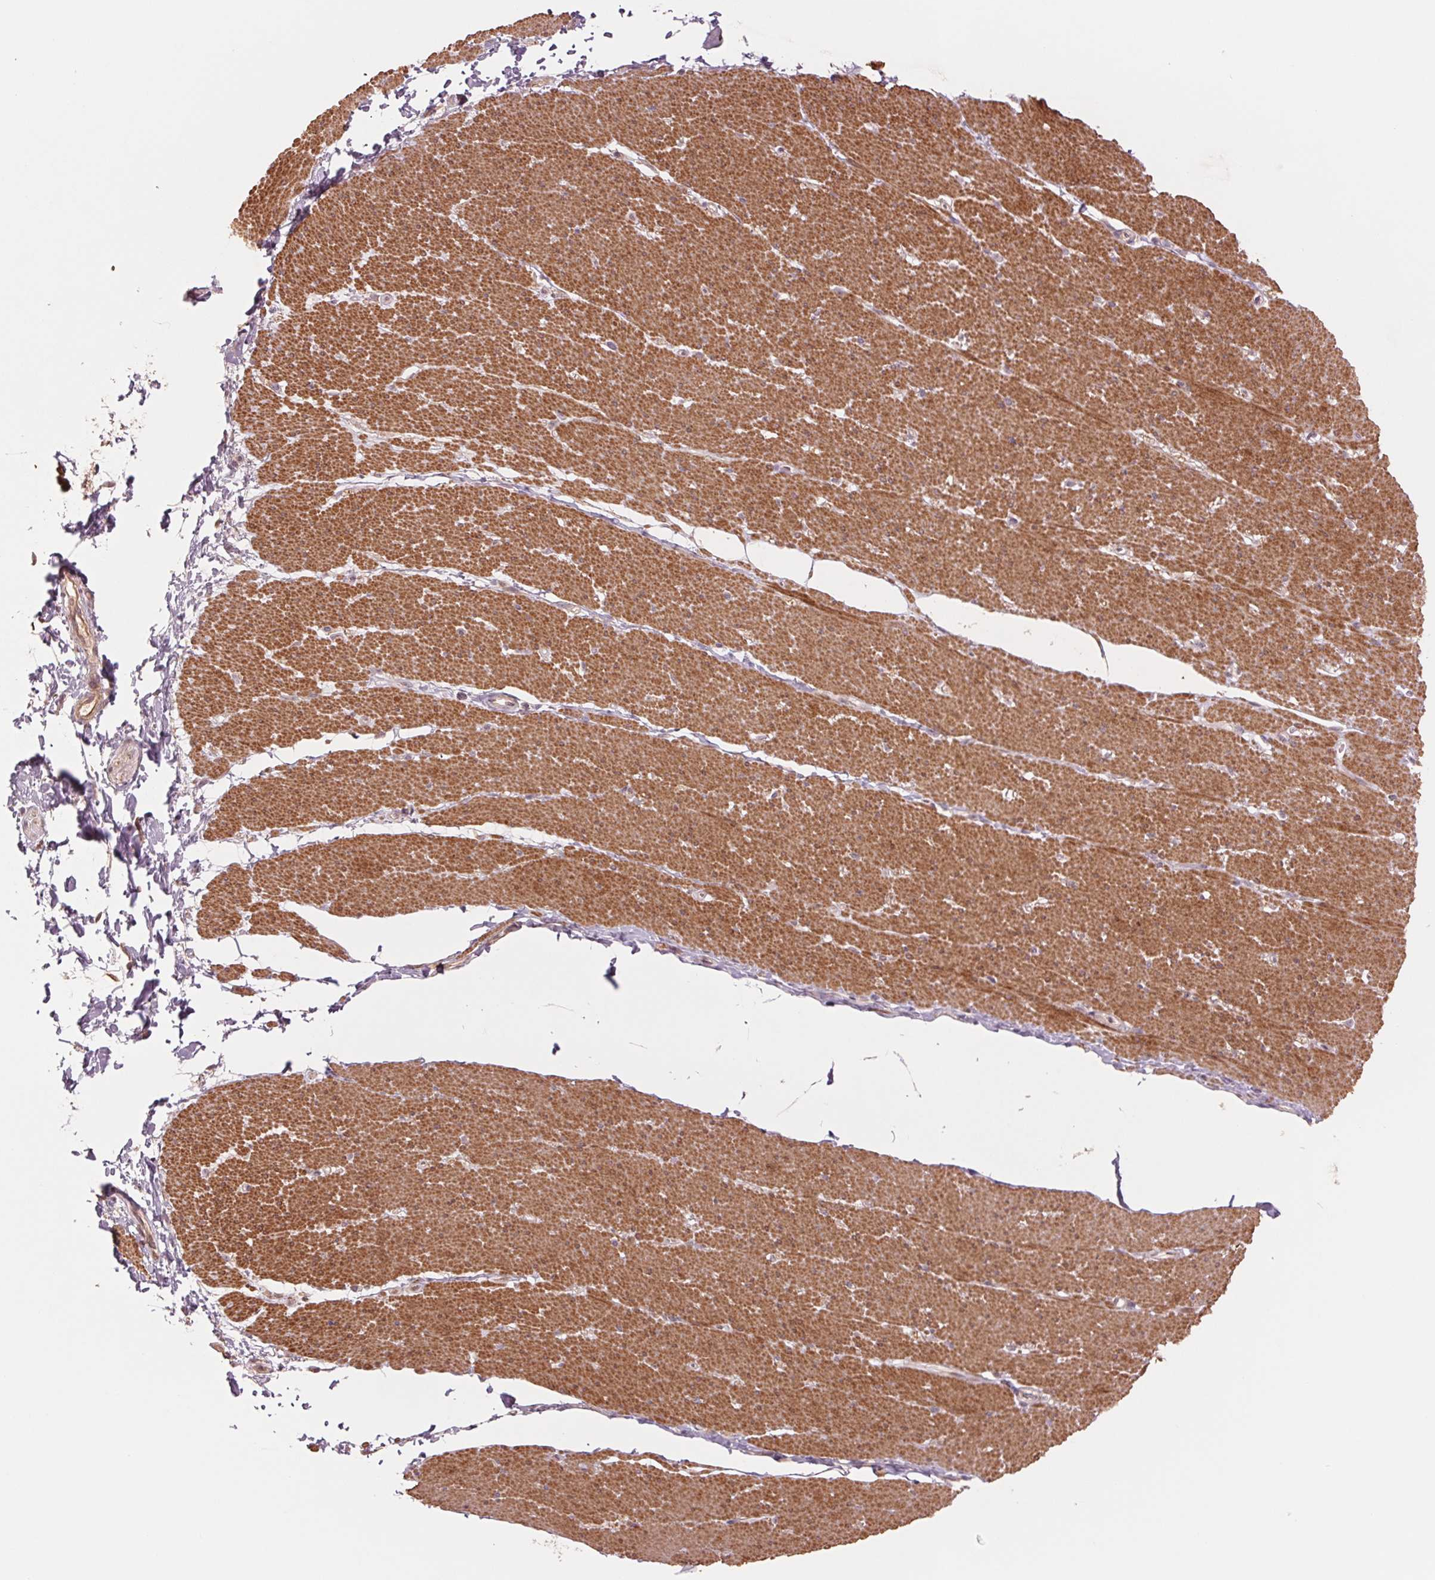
{"staining": {"intensity": "moderate", "quantity": ">75%", "location": "cytoplasmic/membranous"}, "tissue": "smooth muscle", "cell_type": "Smooth muscle cells", "image_type": "normal", "snomed": [{"axis": "morphology", "description": "Normal tissue, NOS"}, {"axis": "topography", "description": "Smooth muscle"}, {"axis": "topography", "description": "Rectum"}], "caption": "Immunohistochemical staining of unremarkable human smooth muscle exhibits moderate cytoplasmic/membranous protein positivity in approximately >75% of smooth muscle cells.", "gene": "PPIAL4A", "patient": {"sex": "male", "age": 53}}